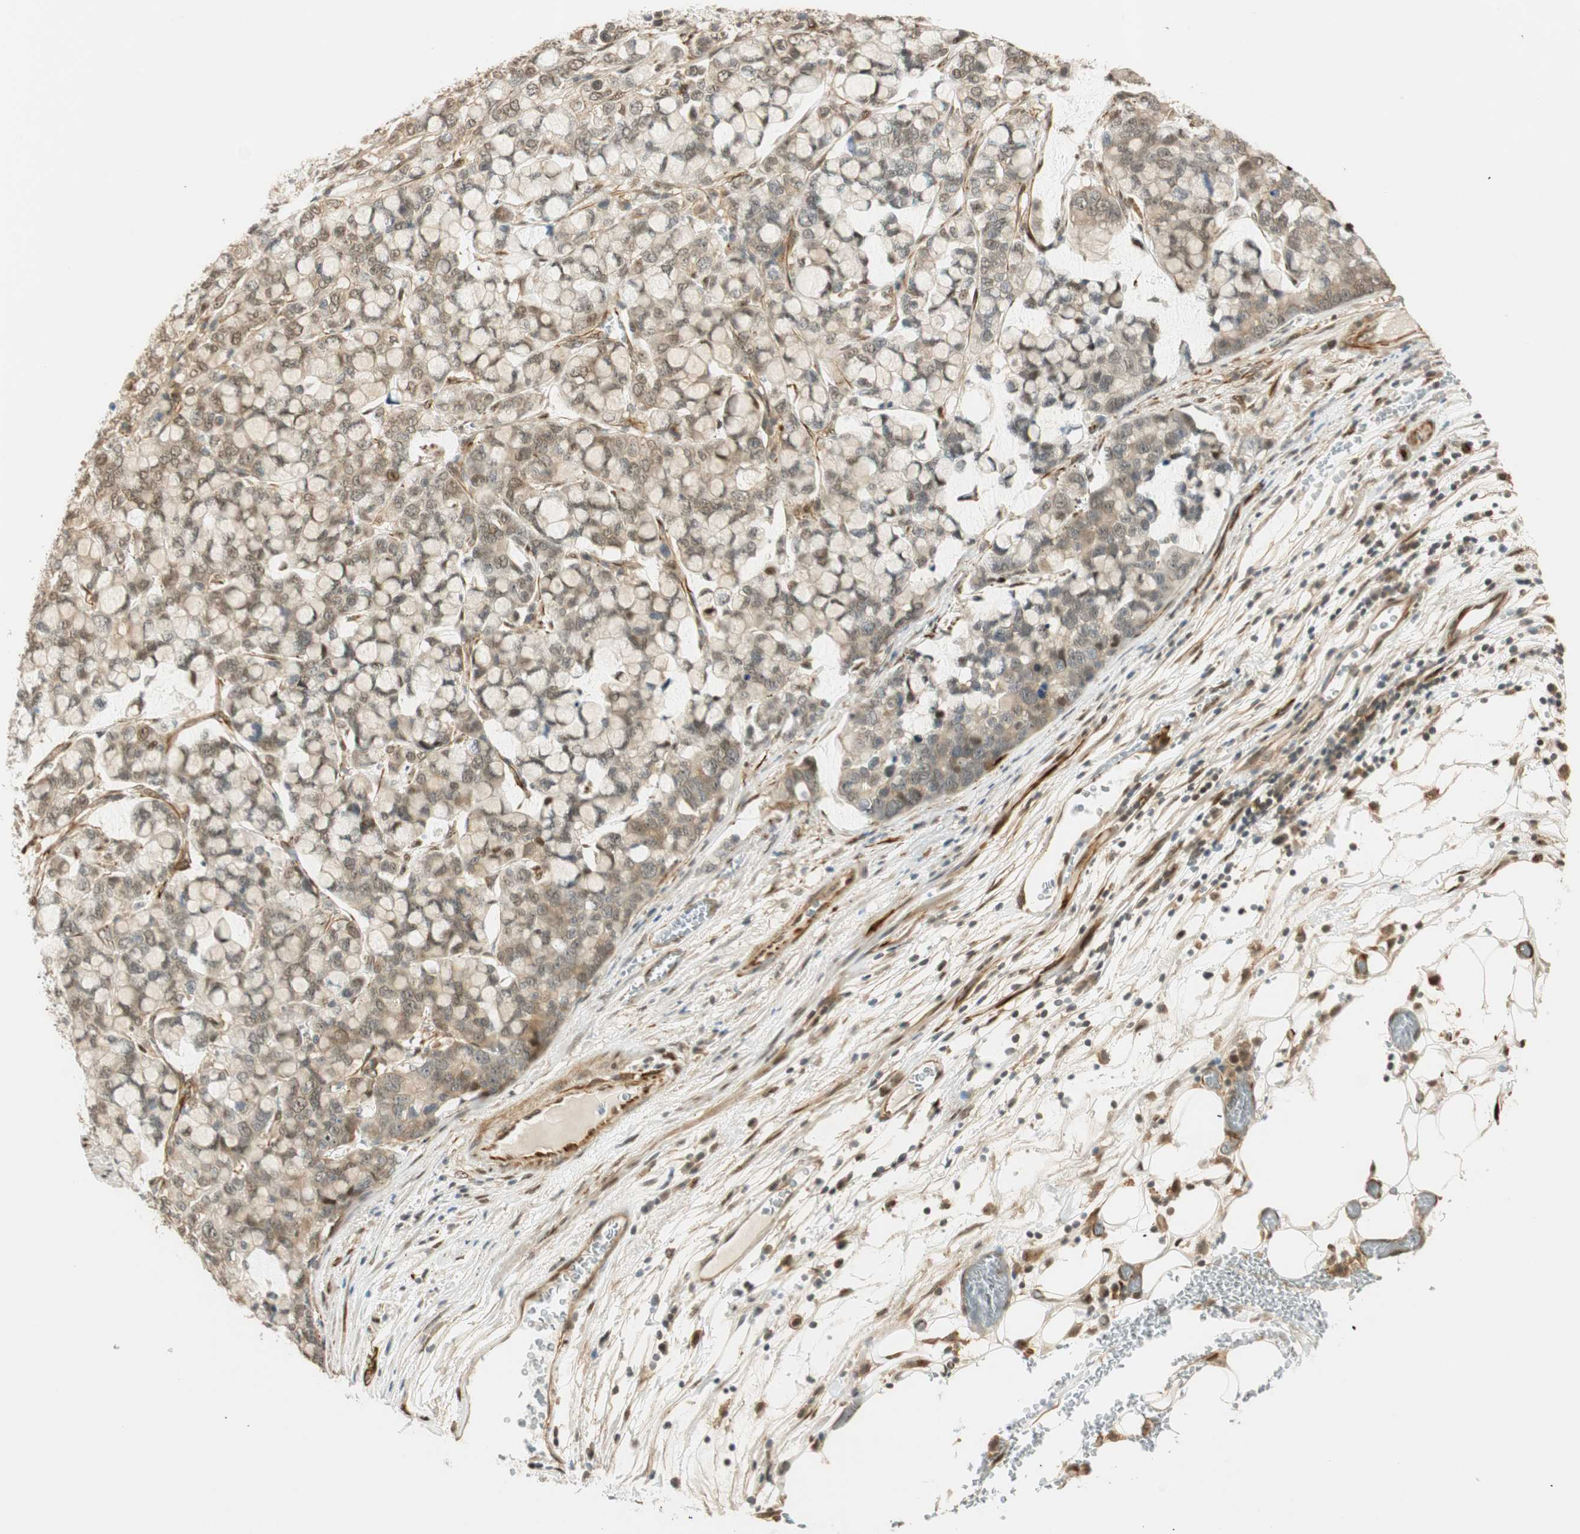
{"staining": {"intensity": "weak", "quantity": "<25%", "location": "cytoplasmic/membranous"}, "tissue": "stomach cancer", "cell_type": "Tumor cells", "image_type": "cancer", "snomed": [{"axis": "morphology", "description": "Adenocarcinoma, NOS"}, {"axis": "topography", "description": "Stomach, lower"}], "caption": "Adenocarcinoma (stomach) was stained to show a protein in brown. There is no significant positivity in tumor cells. Brightfield microscopy of IHC stained with DAB (3,3'-diaminobenzidine) (brown) and hematoxylin (blue), captured at high magnification.", "gene": "NES", "patient": {"sex": "male", "age": 84}}